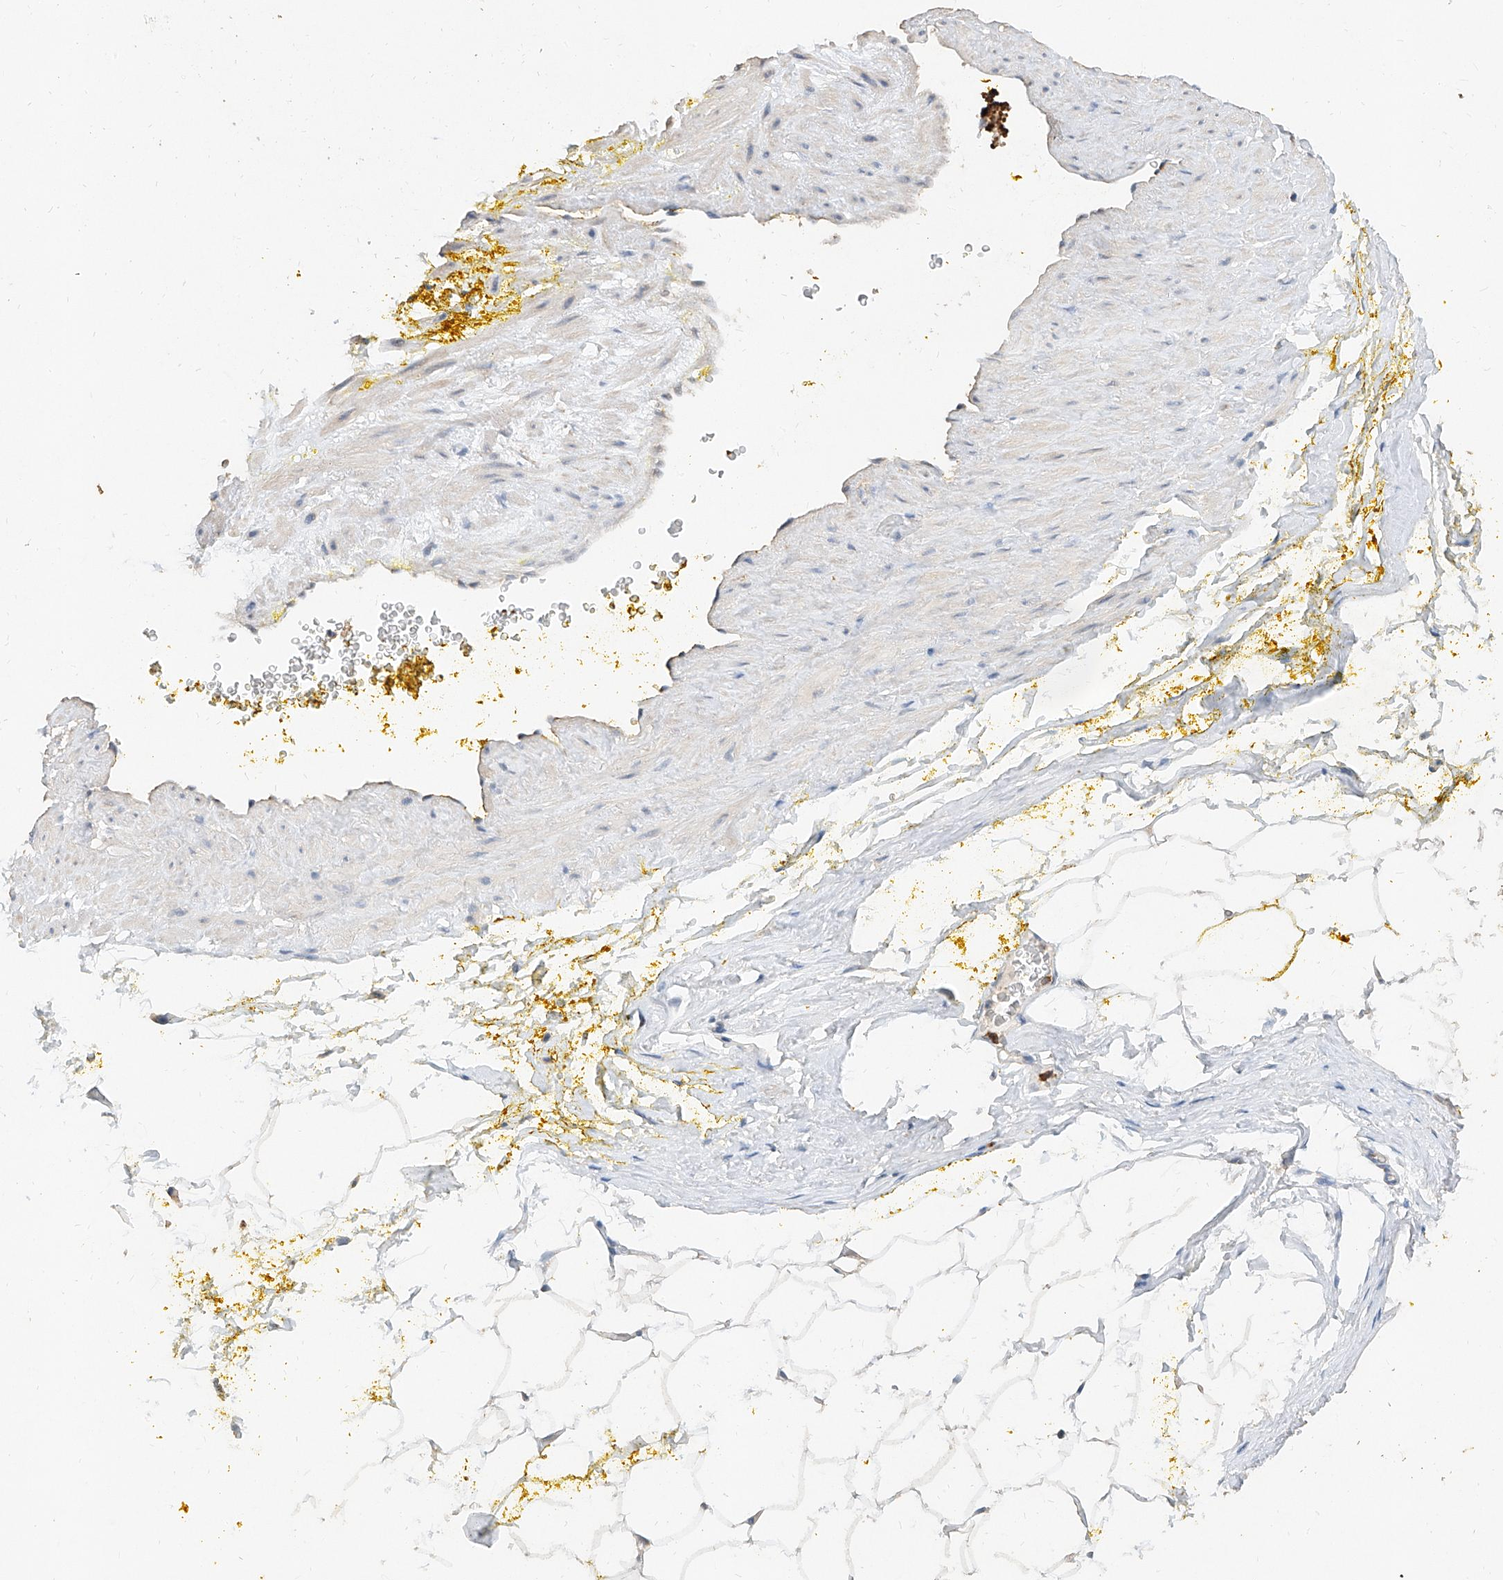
{"staining": {"intensity": "weak", "quantity": "<25%", "location": "cytoplasmic/membranous"}, "tissue": "adipose tissue", "cell_type": "Adipocytes", "image_type": "normal", "snomed": [{"axis": "morphology", "description": "Normal tissue, NOS"}, {"axis": "morphology", "description": "Adenocarcinoma, Low grade"}, {"axis": "topography", "description": "Prostate"}, {"axis": "topography", "description": "Peripheral nerve tissue"}], "caption": "Immunohistochemistry of unremarkable adipose tissue exhibits no staining in adipocytes.", "gene": "MFSD4B", "patient": {"sex": "male", "age": 63}}